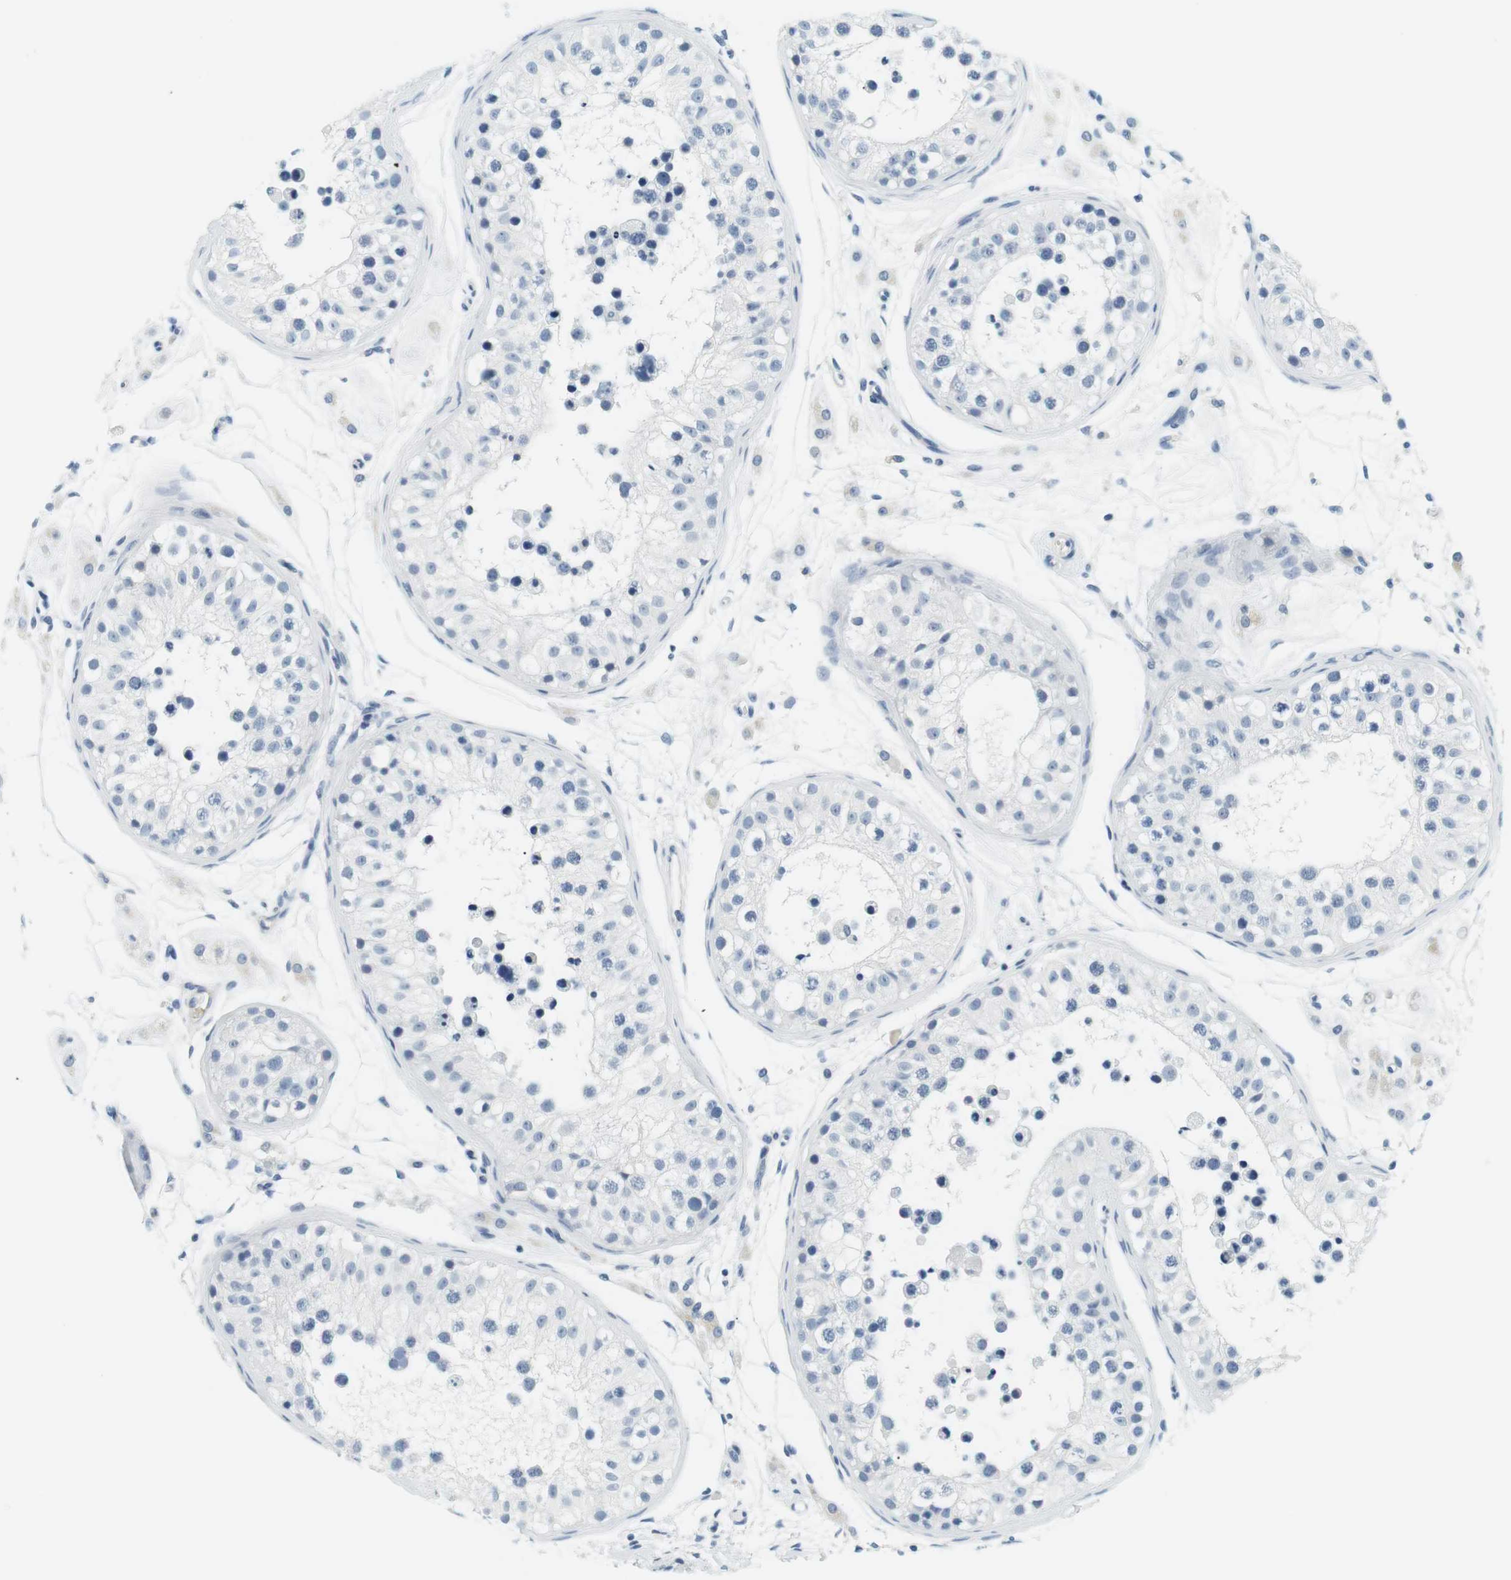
{"staining": {"intensity": "negative", "quantity": "none", "location": "none"}, "tissue": "testis", "cell_type": "Cells in seminiferous ducts", "image_type": "normal", "snomed": [{"axis": "morphology", "description": "Normal tissue, NOS"}, {"axis": "morphology", "description": "Adenocarcinoma, metastatic, NOS"}, {"axis": "topography", "description": "Testis"}], "caption": "Cells in seminiferous ducts show no significant expression in normal testis.", "gene": "APOB", "patient": {"sex": "male", "age": 26}}